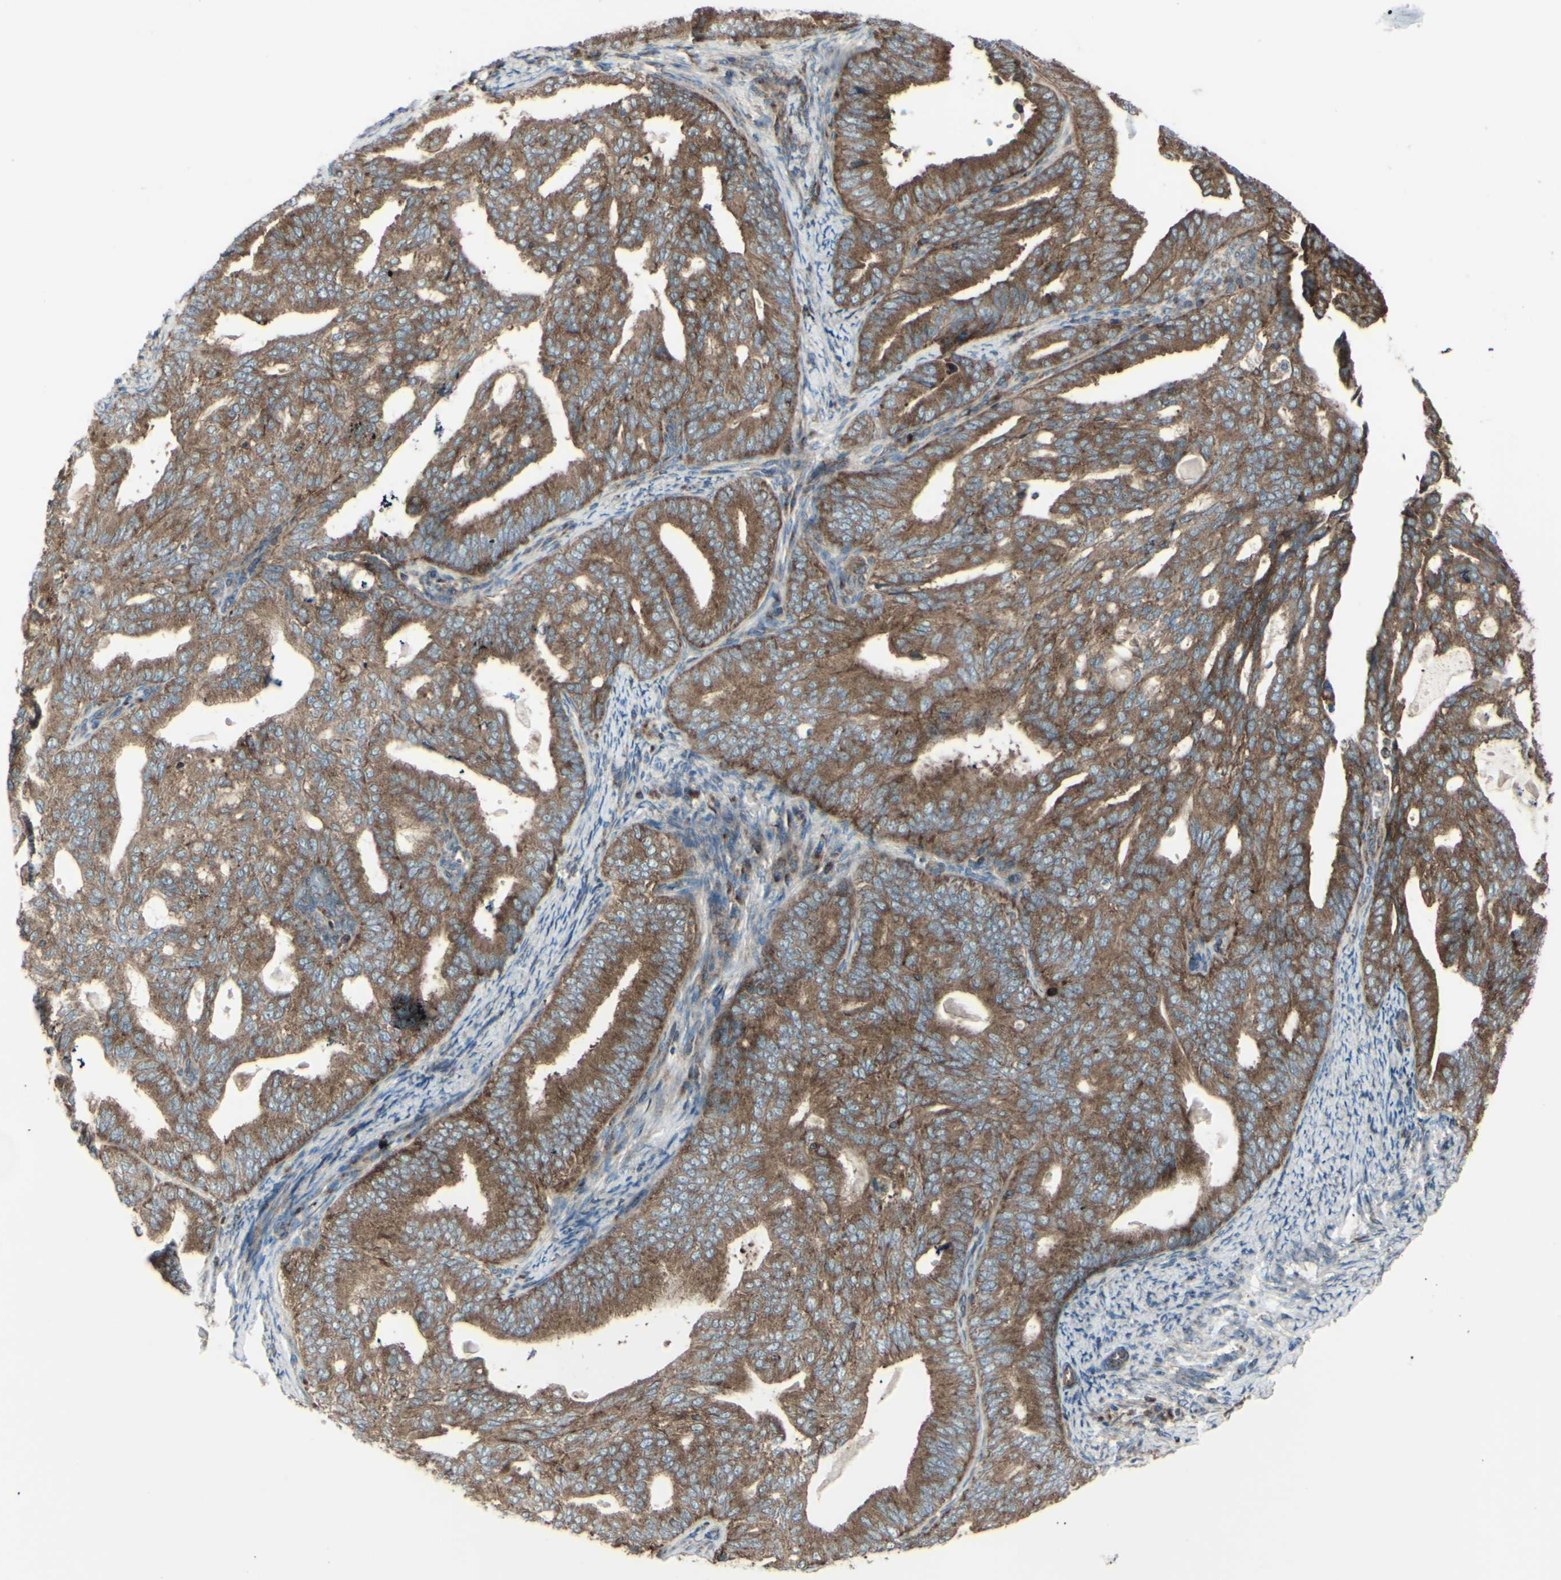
{"staining": {"intensity": "moderate", "quantity": ">75%", "location": "cytoplasmic/membranous"}, "tissue": "endometrial cancer", "cell_type": "Tumor cells", "image_type": "cancer", "snomed": [{"axis": "morphology", "description": "Adenocarcinoma, NOS"}, {"axis": "topography", "description": "Endometrium"}], "caption": "The photomicrograph shows immunohistochemical staining of endometrial cancer (adenocarcinoma). There is moderate cytoplasmic/membranous staining is appreciated in about >75% of tumor cells.", "gene": "NAPA", "patient": {"sex": "female", "age": 58}}